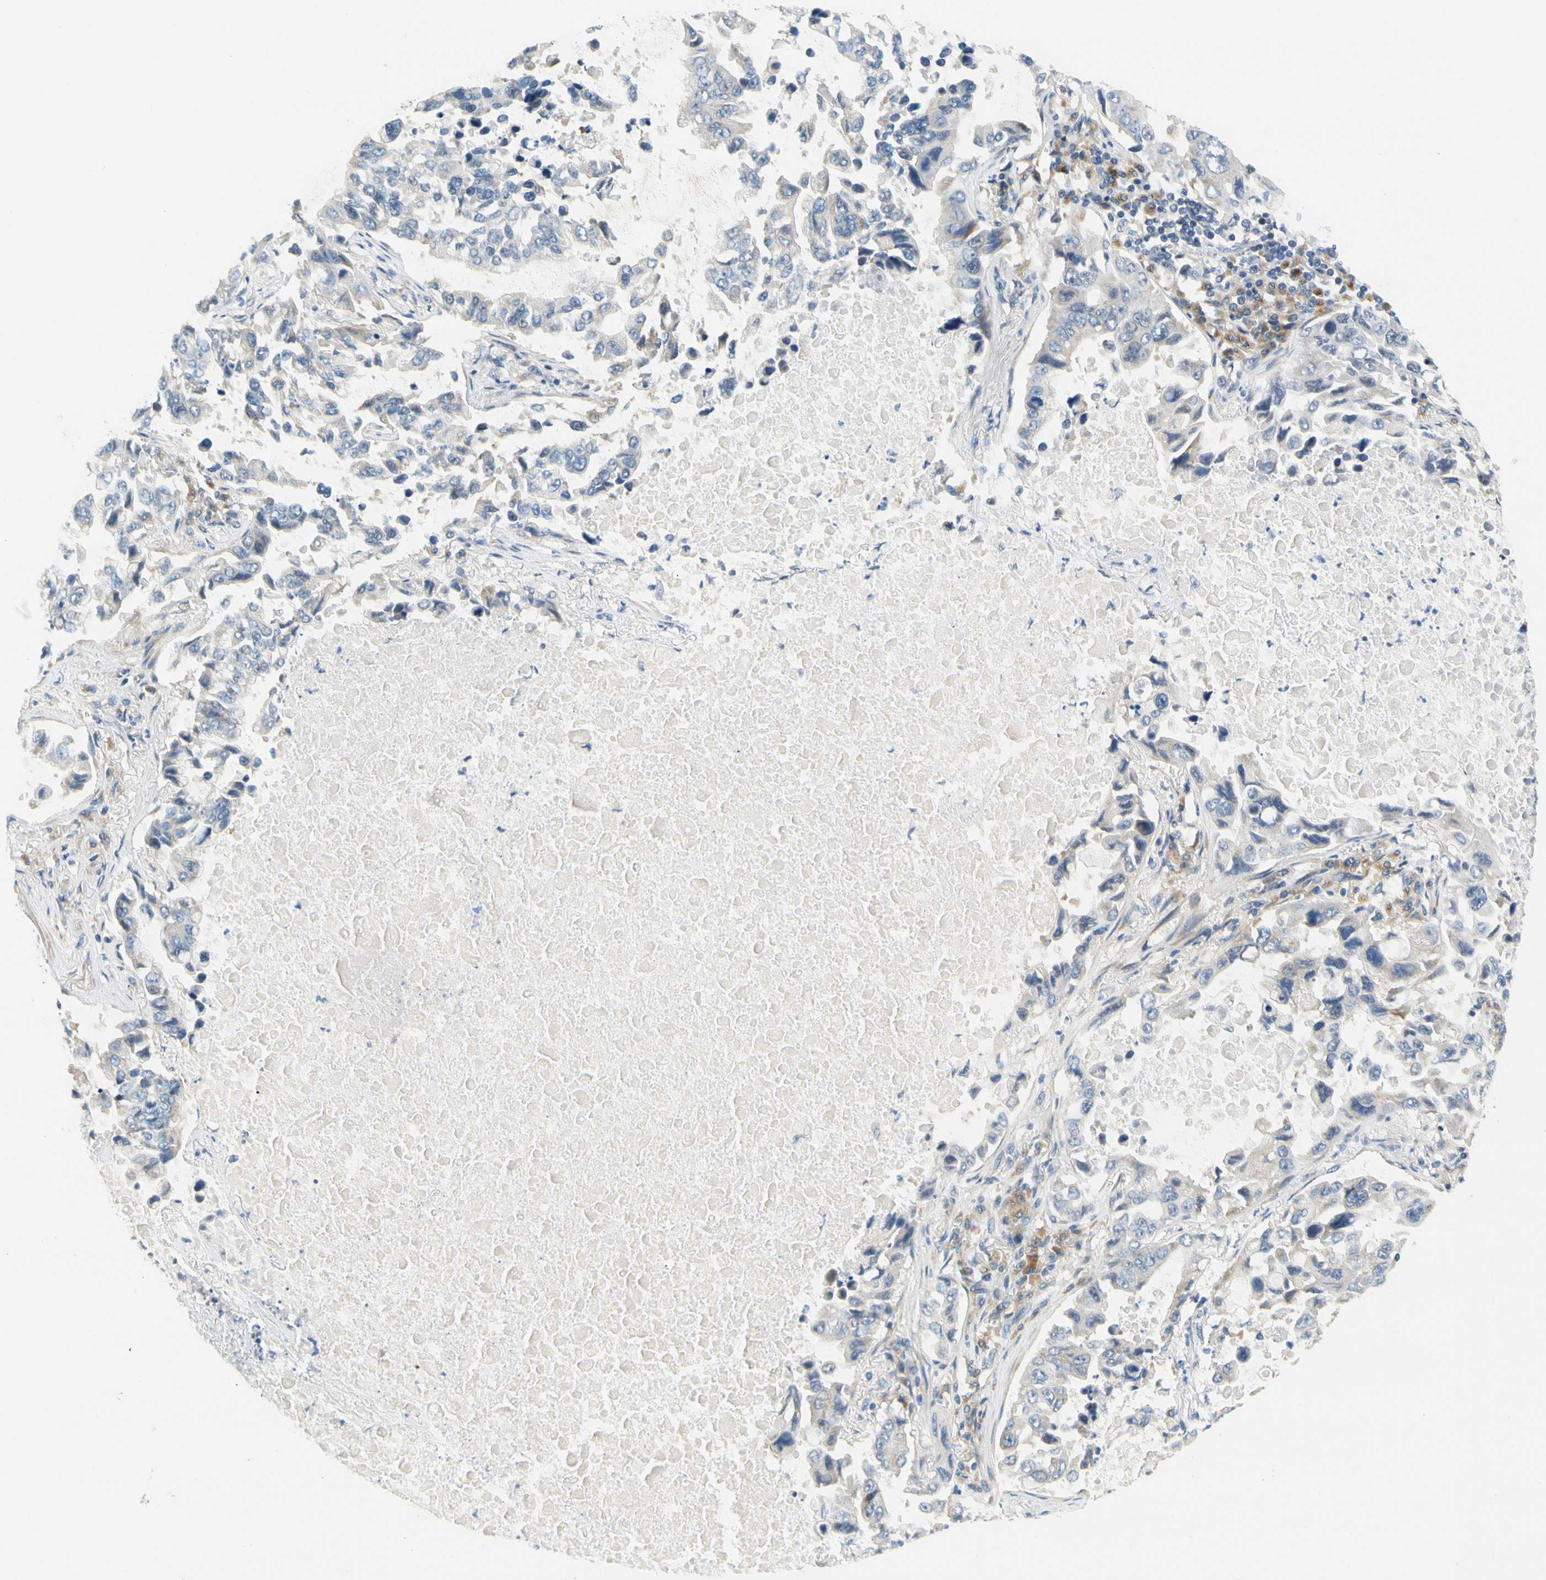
{"staining": {"intensity": "weak", "quantity": "25%-75%", "location": "cytoplasmic/membranous"}, "tissue": "lung cancer", "cell_type": "Tumor cells", "image_type": "cancer", "snomed": [{"axis": "morphology", "description": "Adenocarcinoma, NOS"}, {"axis": "topography", "description": "Lung"}], "caption": "This image exhibits immunohistochemistry (IHC) staining of adenocarcinoma (lung), with low weak cytoplasmic/membranous expression in approximately 25%-75% of tumor cells.", "gene": "LRRC47", "patient": {"sex": "male", "age": 64}}